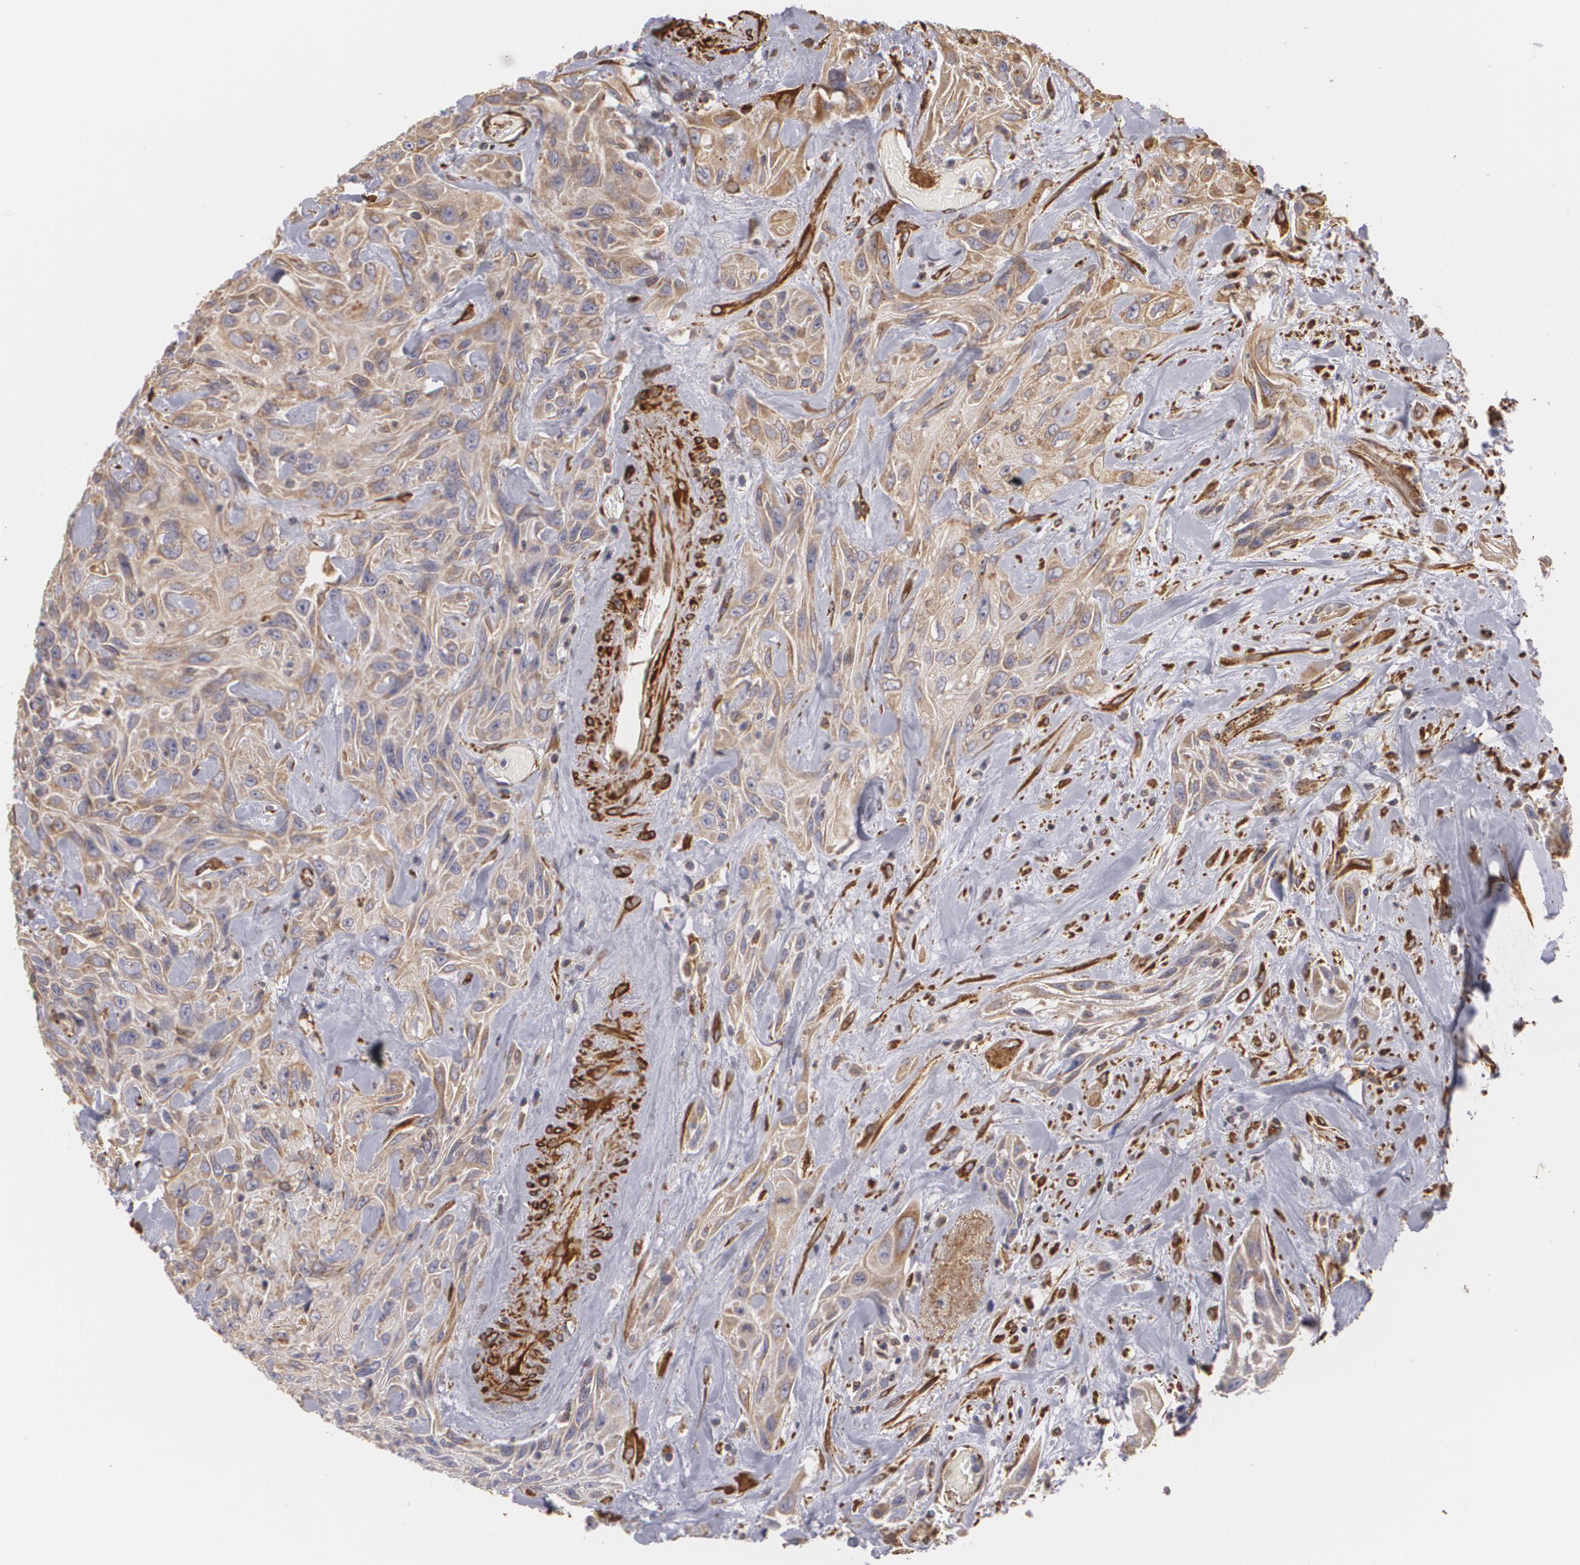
{"staining": {"intensity": "weak", "quantity": ">75%", "location": "cytoplasmic/membranous"}, "tissue": "urothelial cancer", "cell_type": "Tumor cells", "image_type": "cancer", "snomed": [{"axis": "morphology", "description": "Urothelial carcinoma, High grade"}, {"axis": "topography", "description": "Urinary bladder"}], "caption": "Human high-grade urothelial carcinoma stained with a brown dye shows weak cytoplasmic/membranous positive positivity in about >75% of tumor cells.", "gene": "CYB5R3", "patient": {"sex": "female", "age": 84}}